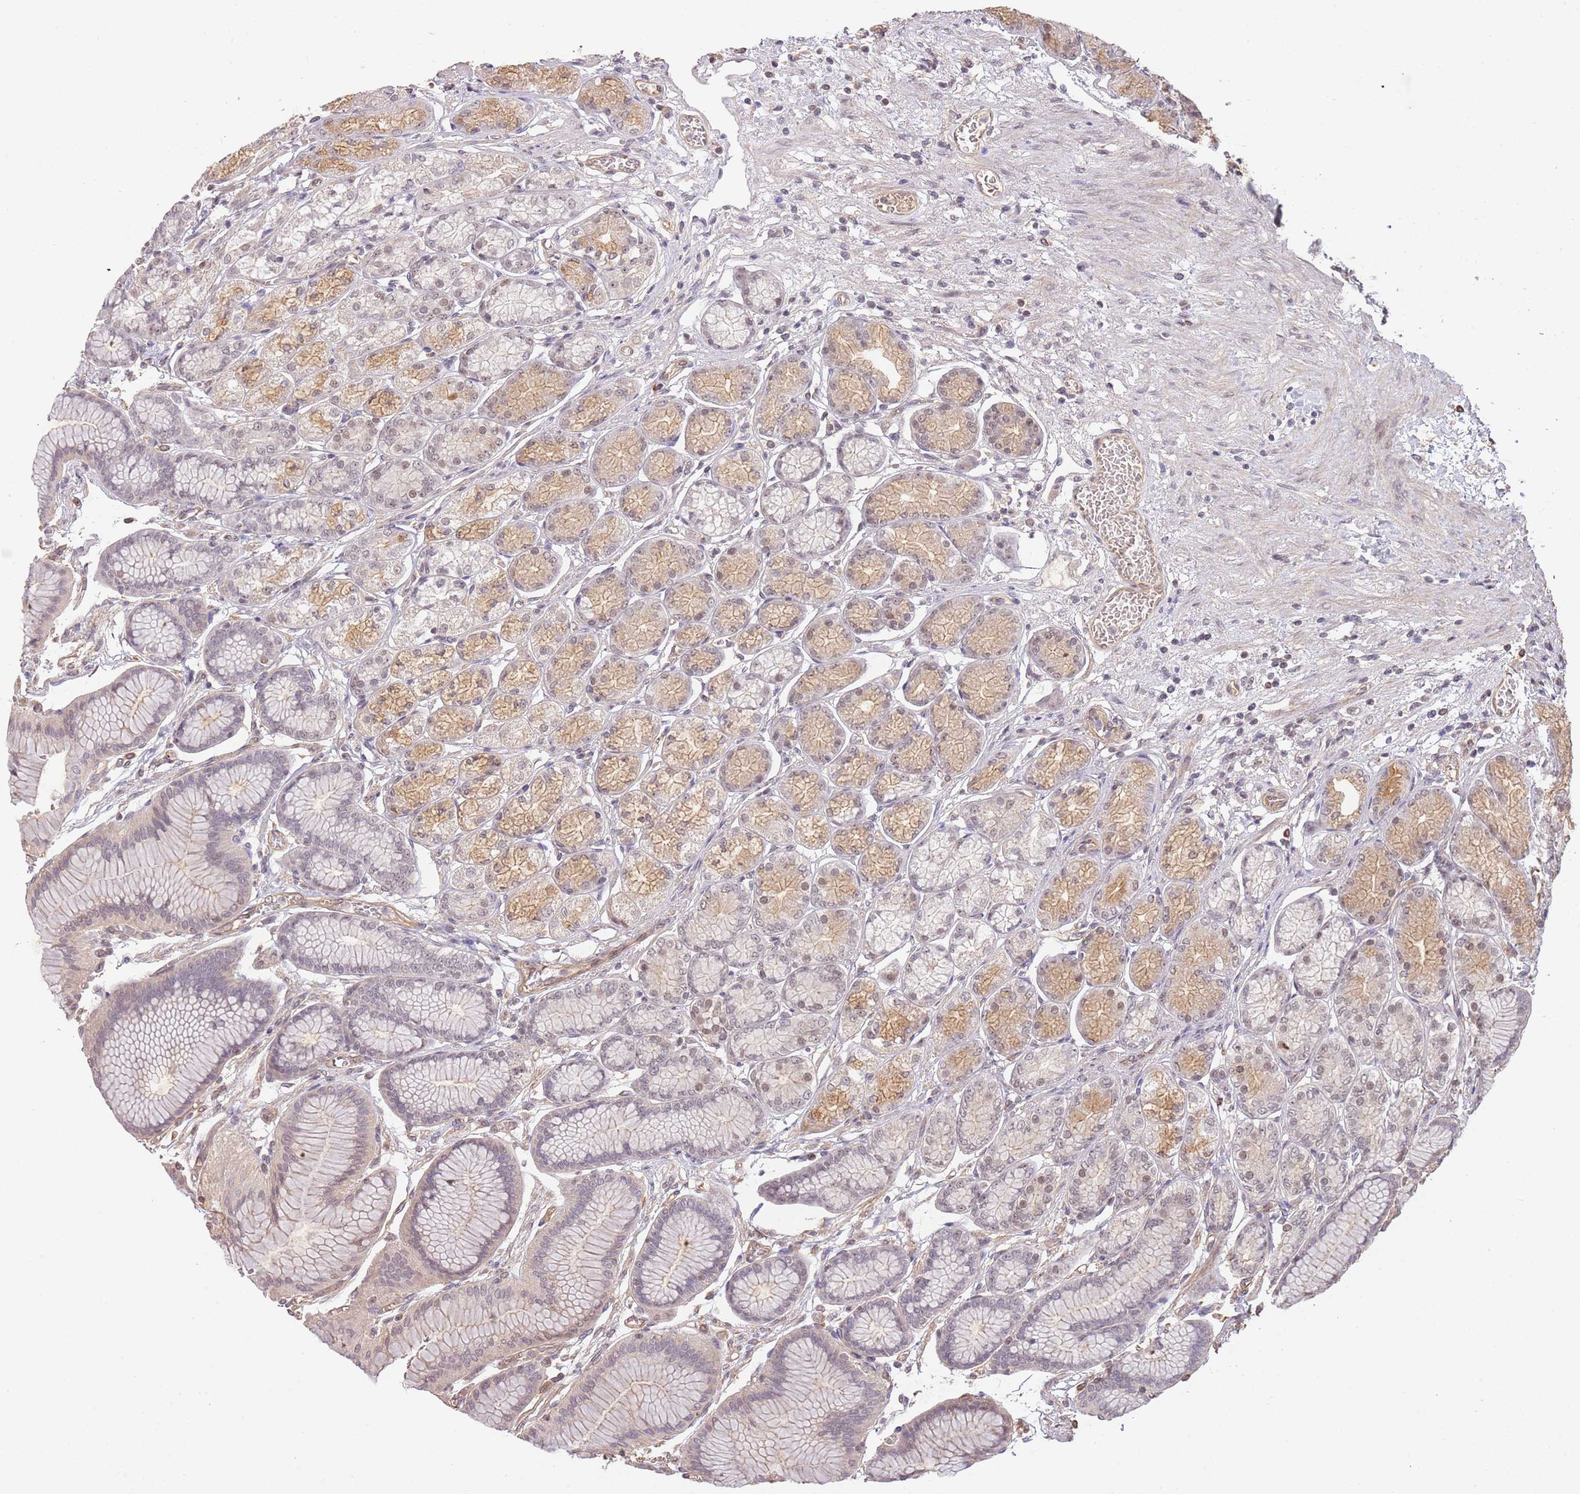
{"staining": {"intensity": "moderate", "quantity": "25%-75%", "location": "cytoplasmic/membranous,nuclear"}, "tissue": "stomach", "cell_type": "Glandular cells", "image_type": "normal", "snomed": [{"axis": "morphology", "description": "Normal tissue, NOS"}, {"axis": "morphology", "description": "Adenocarcinoma, NOS"}, {"axis": "morphology", "description": "Adenocarcinoma, High grade"}, {"axis": "topography", "description": "Stomach, upper"}, {"axis": "topography", "description": "Stomach"}], "caption": "The photomicrograph shows a brown stain indicating the presence of a protein in the cytoplasmic/membranous,nuclear of glandular cells in stomach.", "gene": "SURF2", "patient": {"sex": "female", "age": 65}}